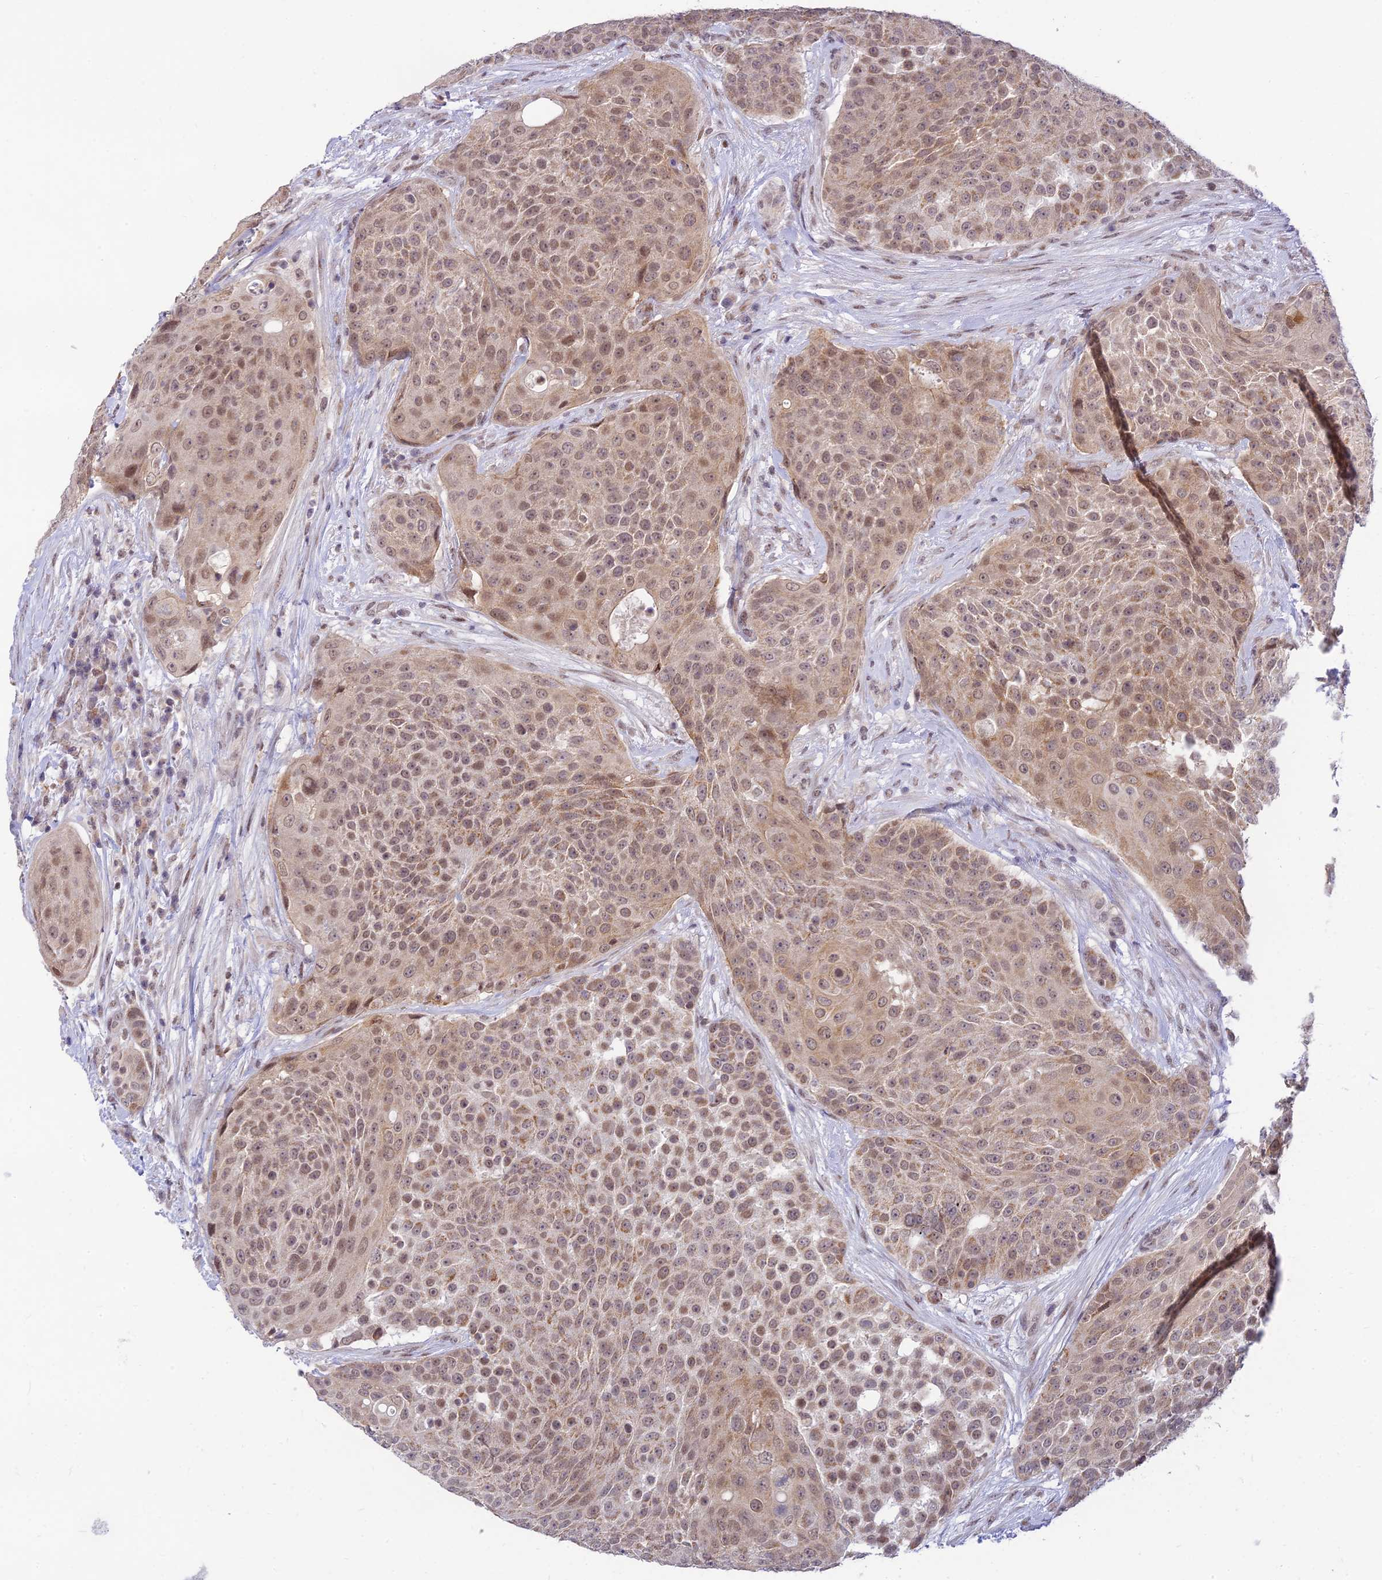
{"staining": {"intensity": "moderate", "quantity": ">75%", "location": "nuclear"}, "tissue": "urothelial cancer", "cell_type": "Tumor cells", "image_type": "cancer", "snomed": [{"axis": "morphology", "description": "Urothelial carcinoma, High grade"}, {"axis": "topography", "description": "Urinary bladder"}], "caption": "Immunohistochemistry (IHC) photomicrograph of human urothelial cancer stained for a protein (brown), which reveals medium levels of moderate nuclear expression in approximately >75% of tumor cells.", "gene": "MICOS13", "patient": {"sex": "female", "age": 63}}